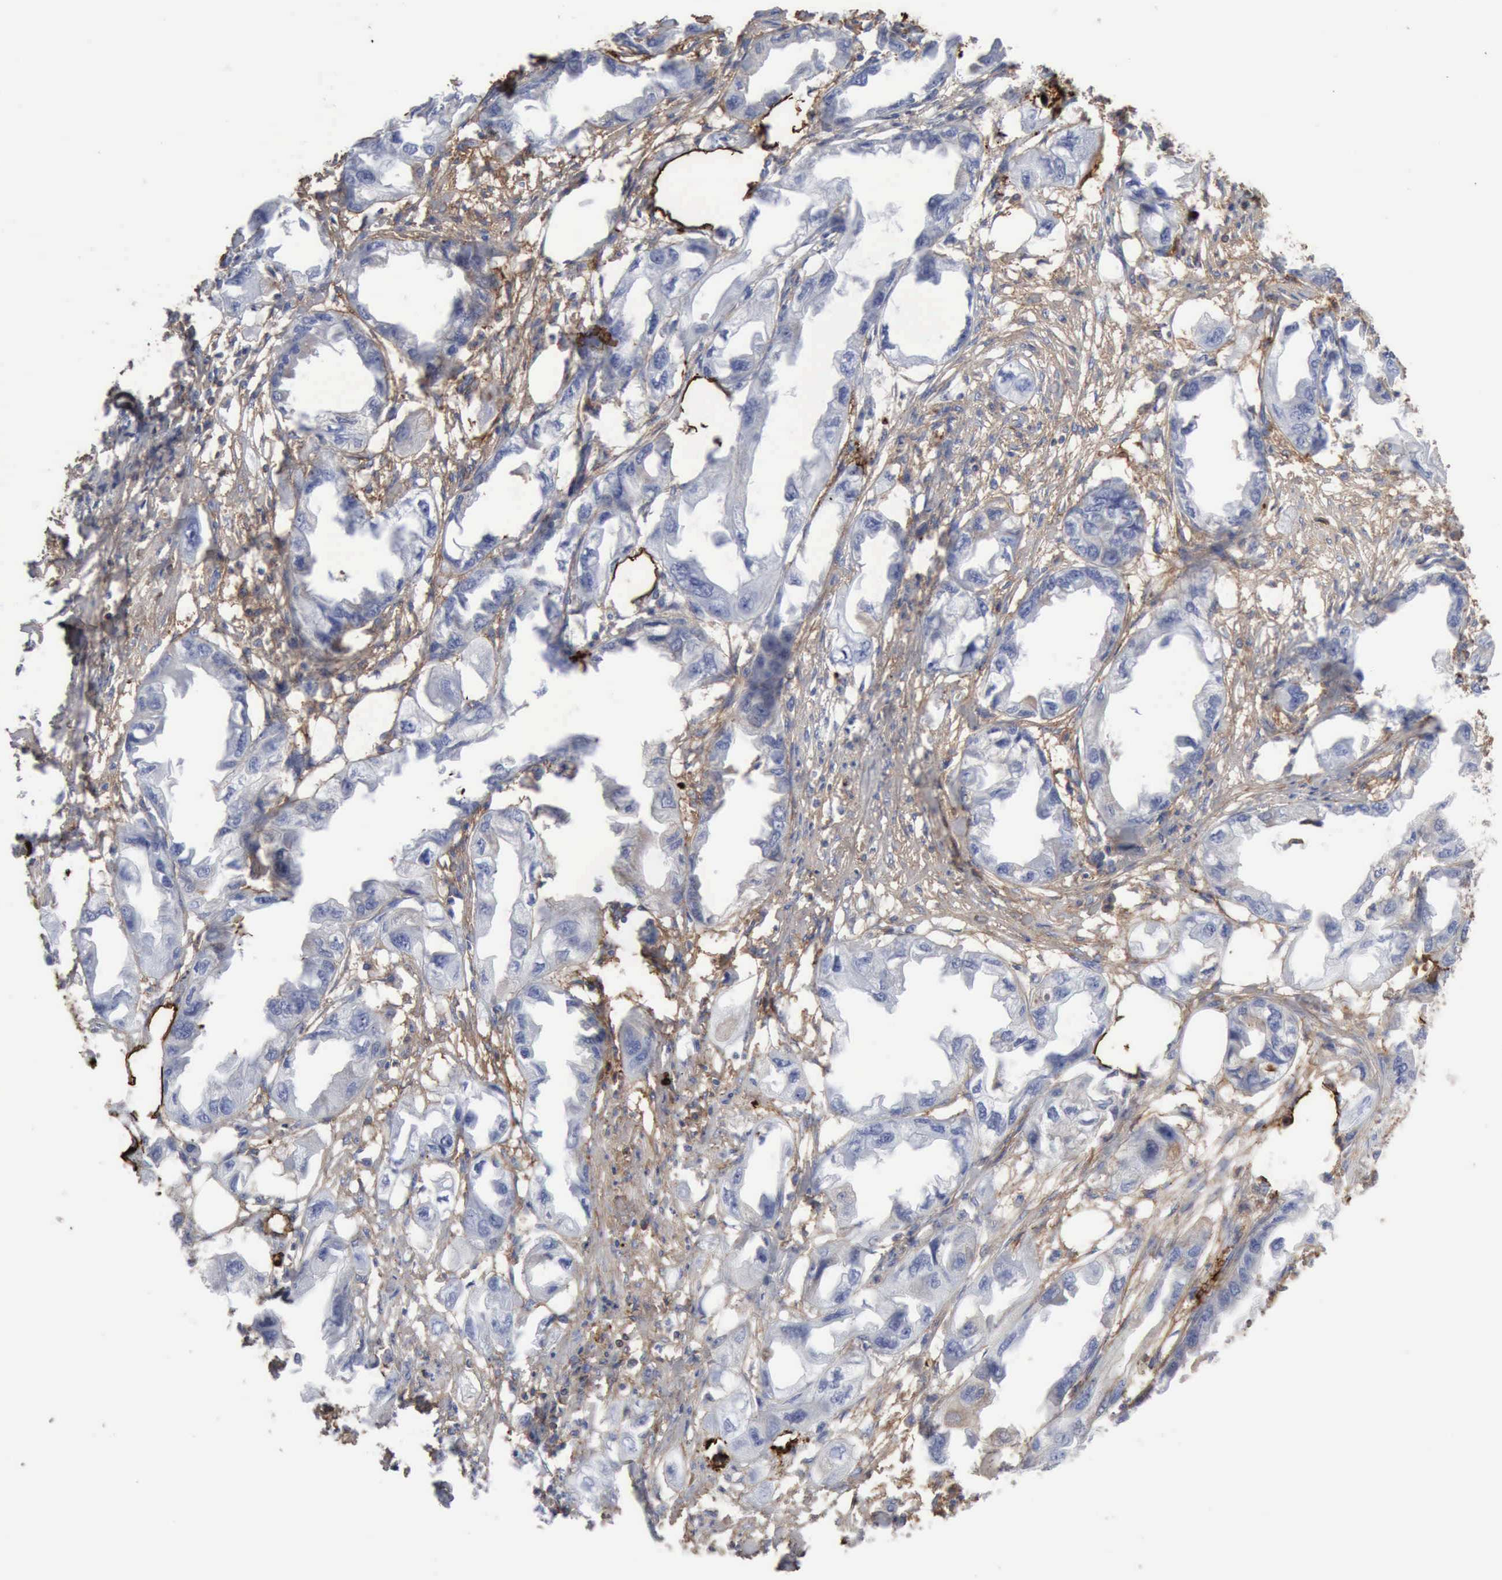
{"staining": {"intensity": "negative", "quantity": "none", "location": "none"}, "tissue": "endometrial cancer", "cell_type": "Tumor cells", "image_type": "cancer", "snomed": [{"axis": "morphology", "description": "Adenocarcinoma, NOS"}, {"axis": "topography", "description": "Endometrium"}], "caption": "A micrograph of human endometrial cancer (adenocarcinoma) is negative for staining in tumor cells.", "gene": "C4BPA", "patient": {"sex": "female", "age": 67}}